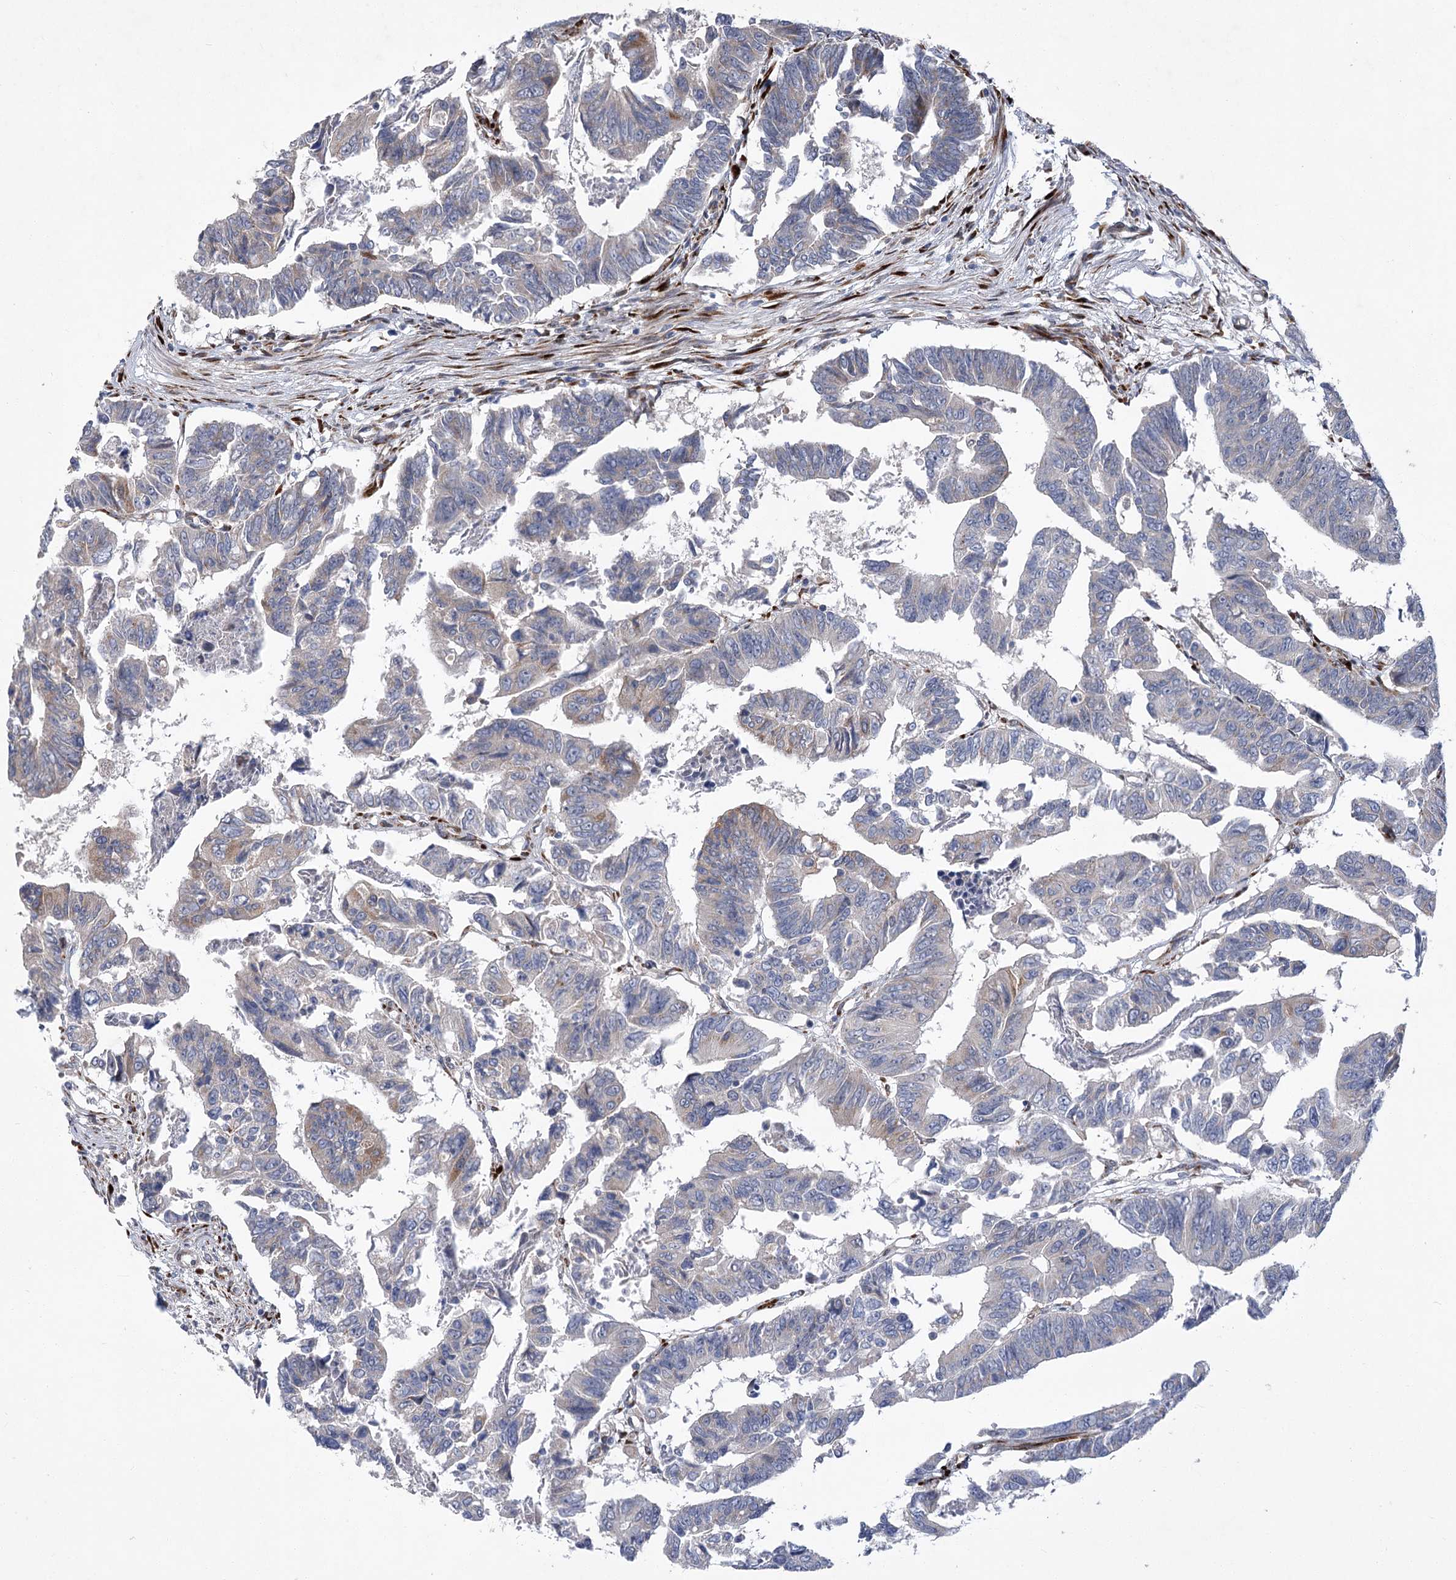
{"staining": {"intensity": "negative", "quantity": "none", "location": "none"}, "tissue": "colorectal cancer", "cell_type": "Tumor cells", "image_type": "cancer", "snomed": [{"axis": "morphology", "description": "Adenocarcinoma, NOS"}, {"axis": "topography", "description": "Rectum"}], "caption": "Adenocarcinoma (colorectal) stained for a protein using immunohistochemistry (IHC) exhibits no positivity tumor cells.", "gene": "GCNT4", "patient": {"sex": "female", "age": 65}}